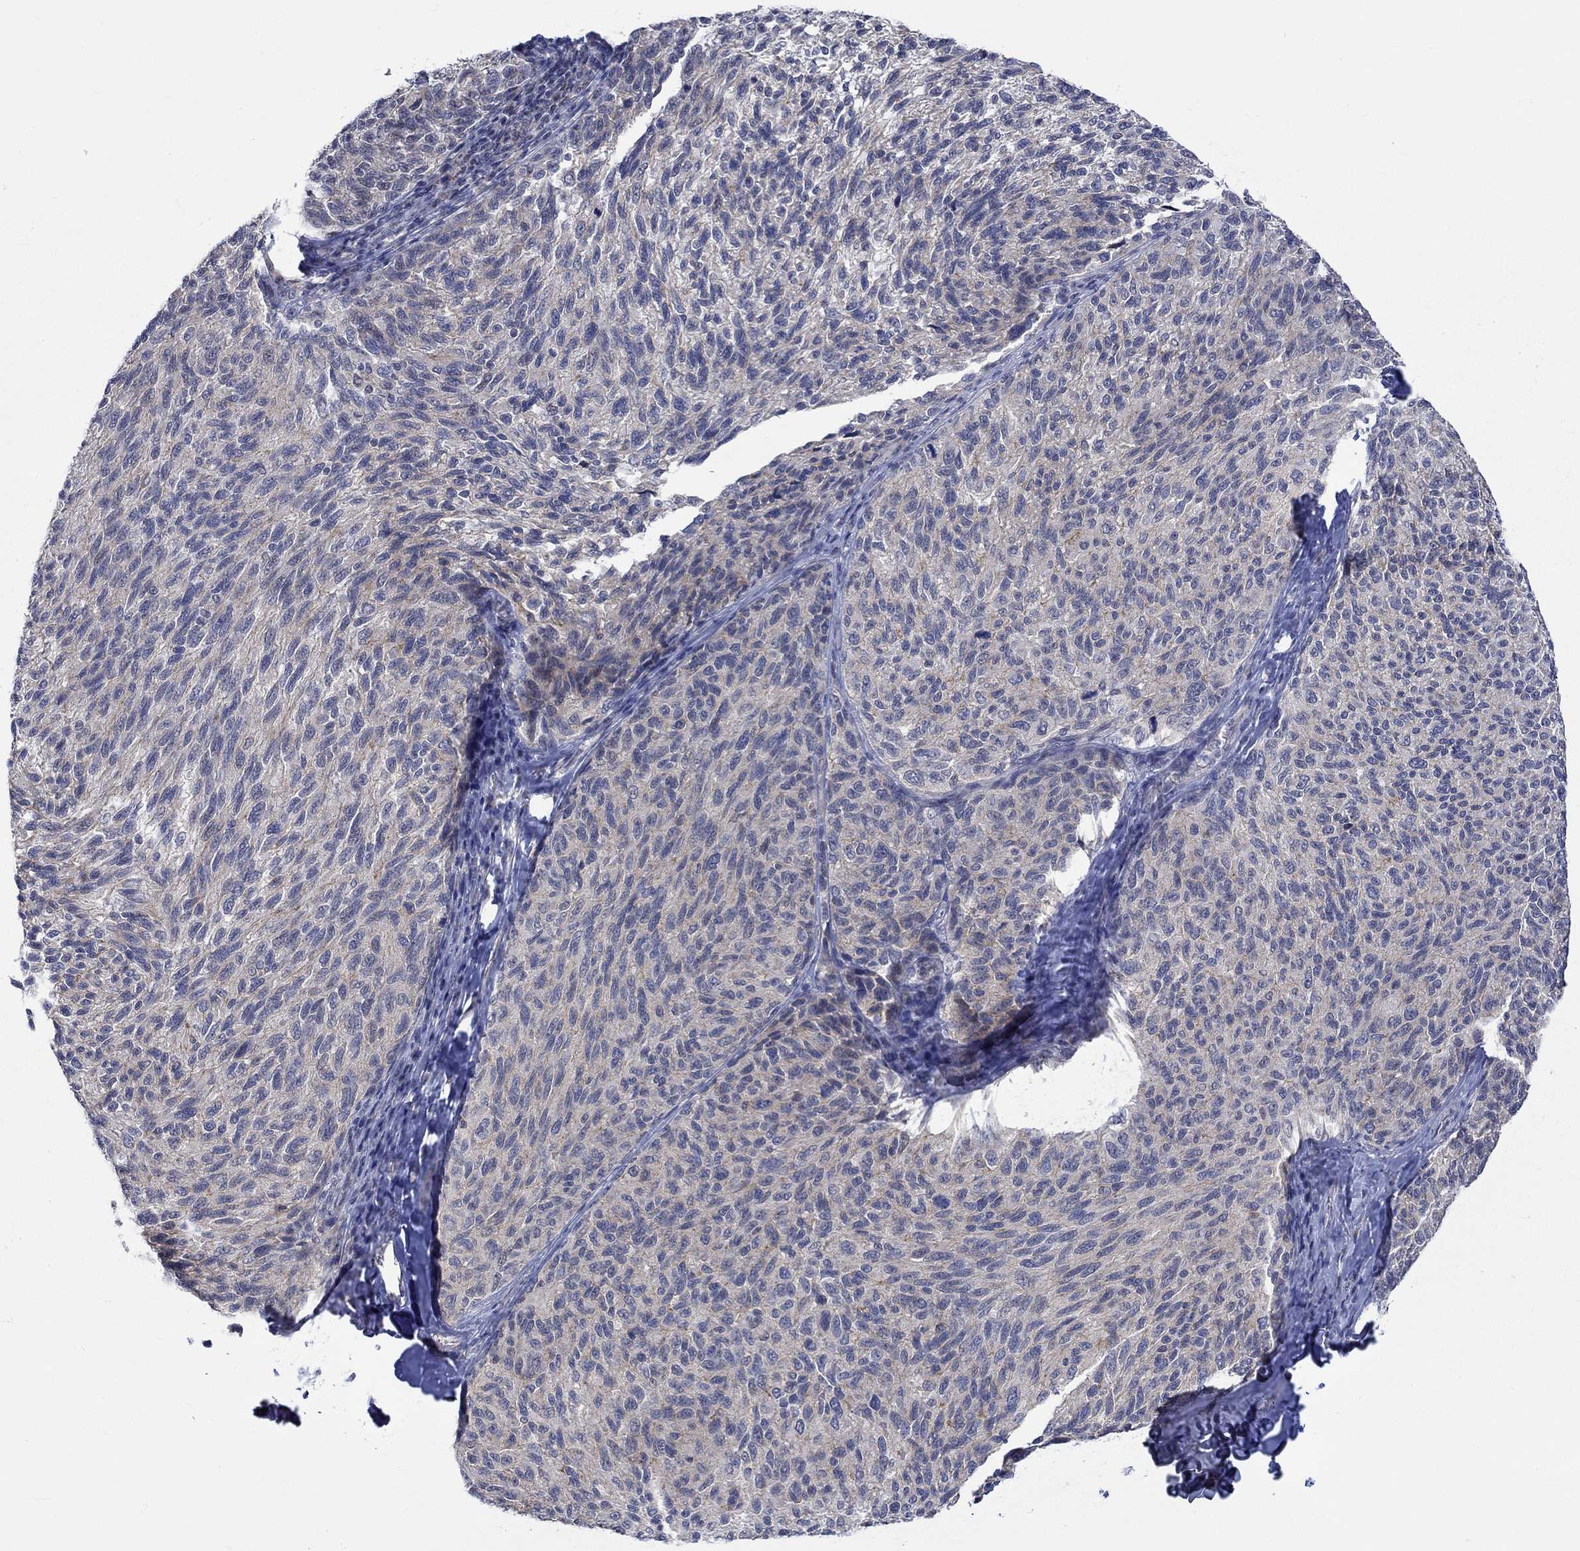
{"staining": {"intensity": "weak", "quantity": "25%-75%", "location": "cytoplasmic/membranous"}, "tissue": "melanoma", "cell_type": "Tumor cells", "image_type": "cancer", "snomed": [{"axis": "morphology", "description": "Malignant melanoma, NOS"}, {"axis": "topography", "description": "Skin"}], "caption": "The image reveals a brown stain indicating the presence of a protein in the cytoplasmic/membranous of tumor cells in malignant melanoma. (DAB (3,3'-diaminobenzidine) IHC with brightfield microscopy, high magnification).", "gene": "WASF1", "patient": {"sex": "female", "age": 73}}